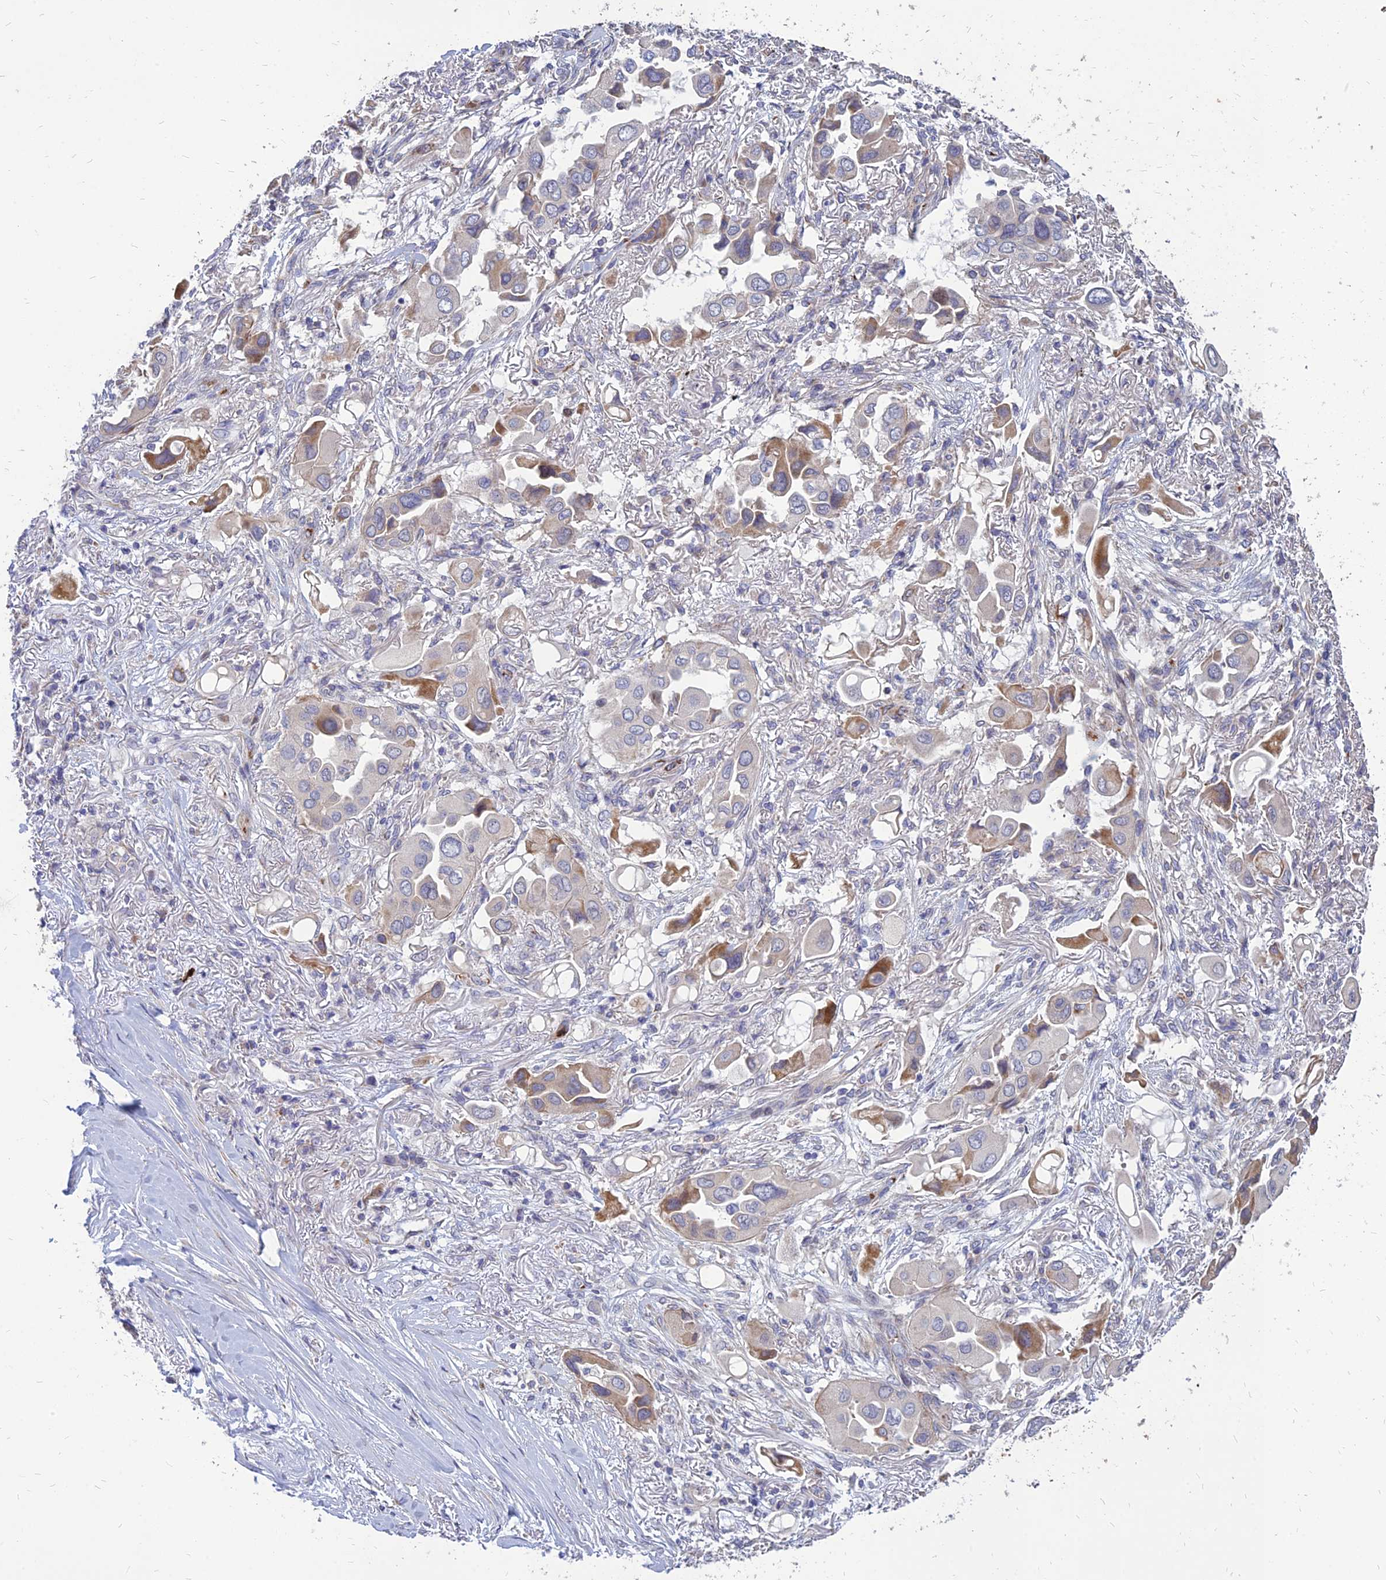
{"staining": {"intensity": "moderate", "quantity": "<25%", "location": "cytoplasmic/membranous"}, "tissue": "lung cancer", "cell_type": "Tumor cells", "image_type": "cancer", "snomed": [{"axis": "morphology", "description": "Adenocarcinoma, NOS"}, {"axis": "topography", "description": "Lung"}], "caption": "A histopathology image of lung adenocarcinoma stained for a protein displays moderate cytoplasmic/membranous brown staining in tumor cells. The staining was performed using DAB to visualize the protein expression in brown, while the nuclei were stained in blue with hematoxylin (Magnification: 20x).", "gene": "ST3GAL6", "patient": {"sex": "female", "age": 76}}